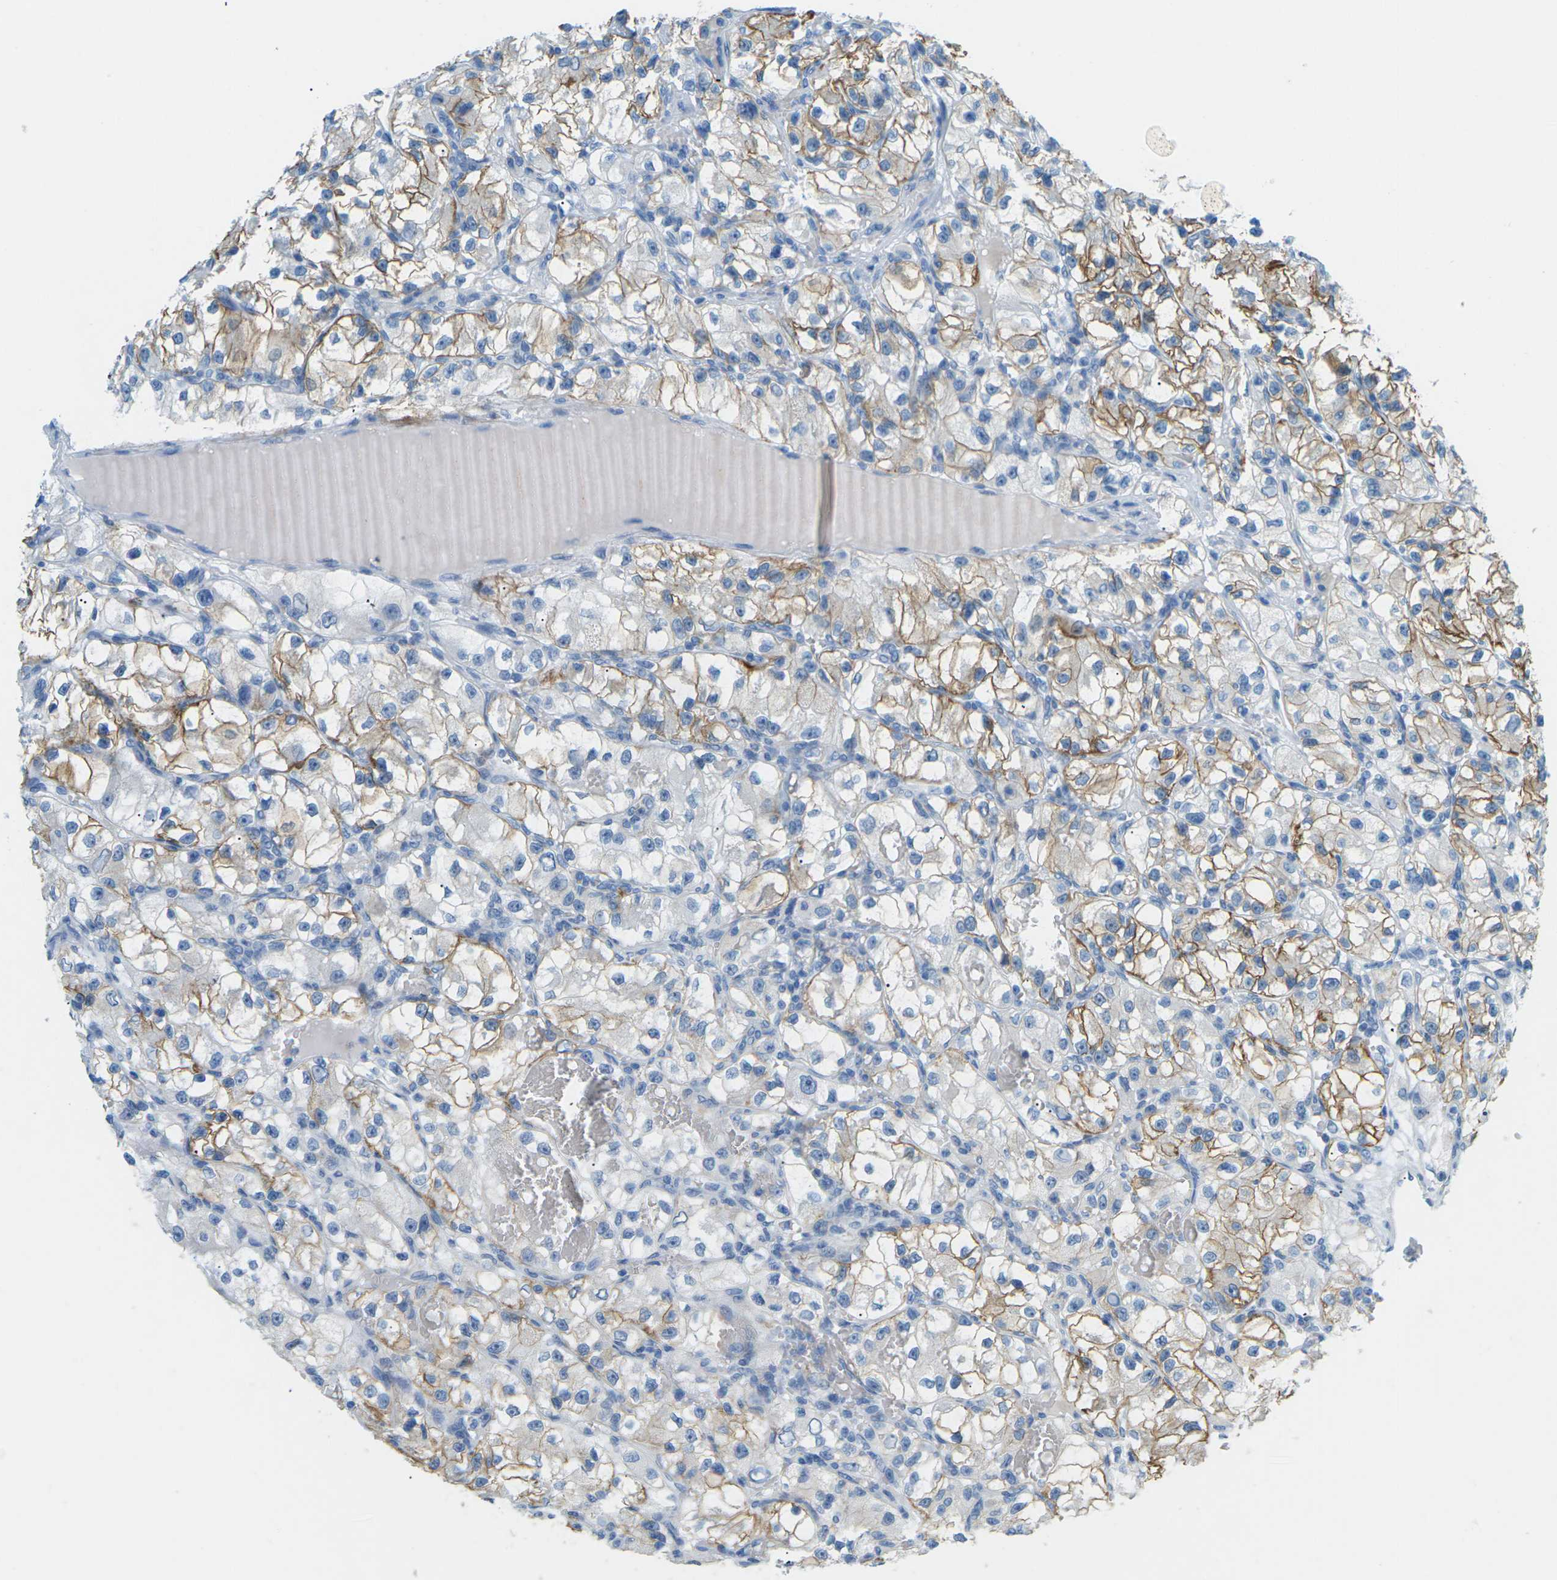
{"staining": {"intensity": "moderate", "quantity": ">75%", "location": "cytoplasmic/membranous"}, "tissue": "renal cancer", "cell_type": "Tumor cells", "image_type": "cancer", "snomed": [{"axis": "morphology", "description": "Adenocarcinoma, NOS"}, {"axis": "topography", "description": "Kidney"}], "caption": "DAB immunohistochemical staining of renal cancer exhibits moderate cytoplasmic/membranous protein positivity in approximately >75% of tumor cells.", "gene": "CDH16", "patient": {"sex": "female", "age": 57}}